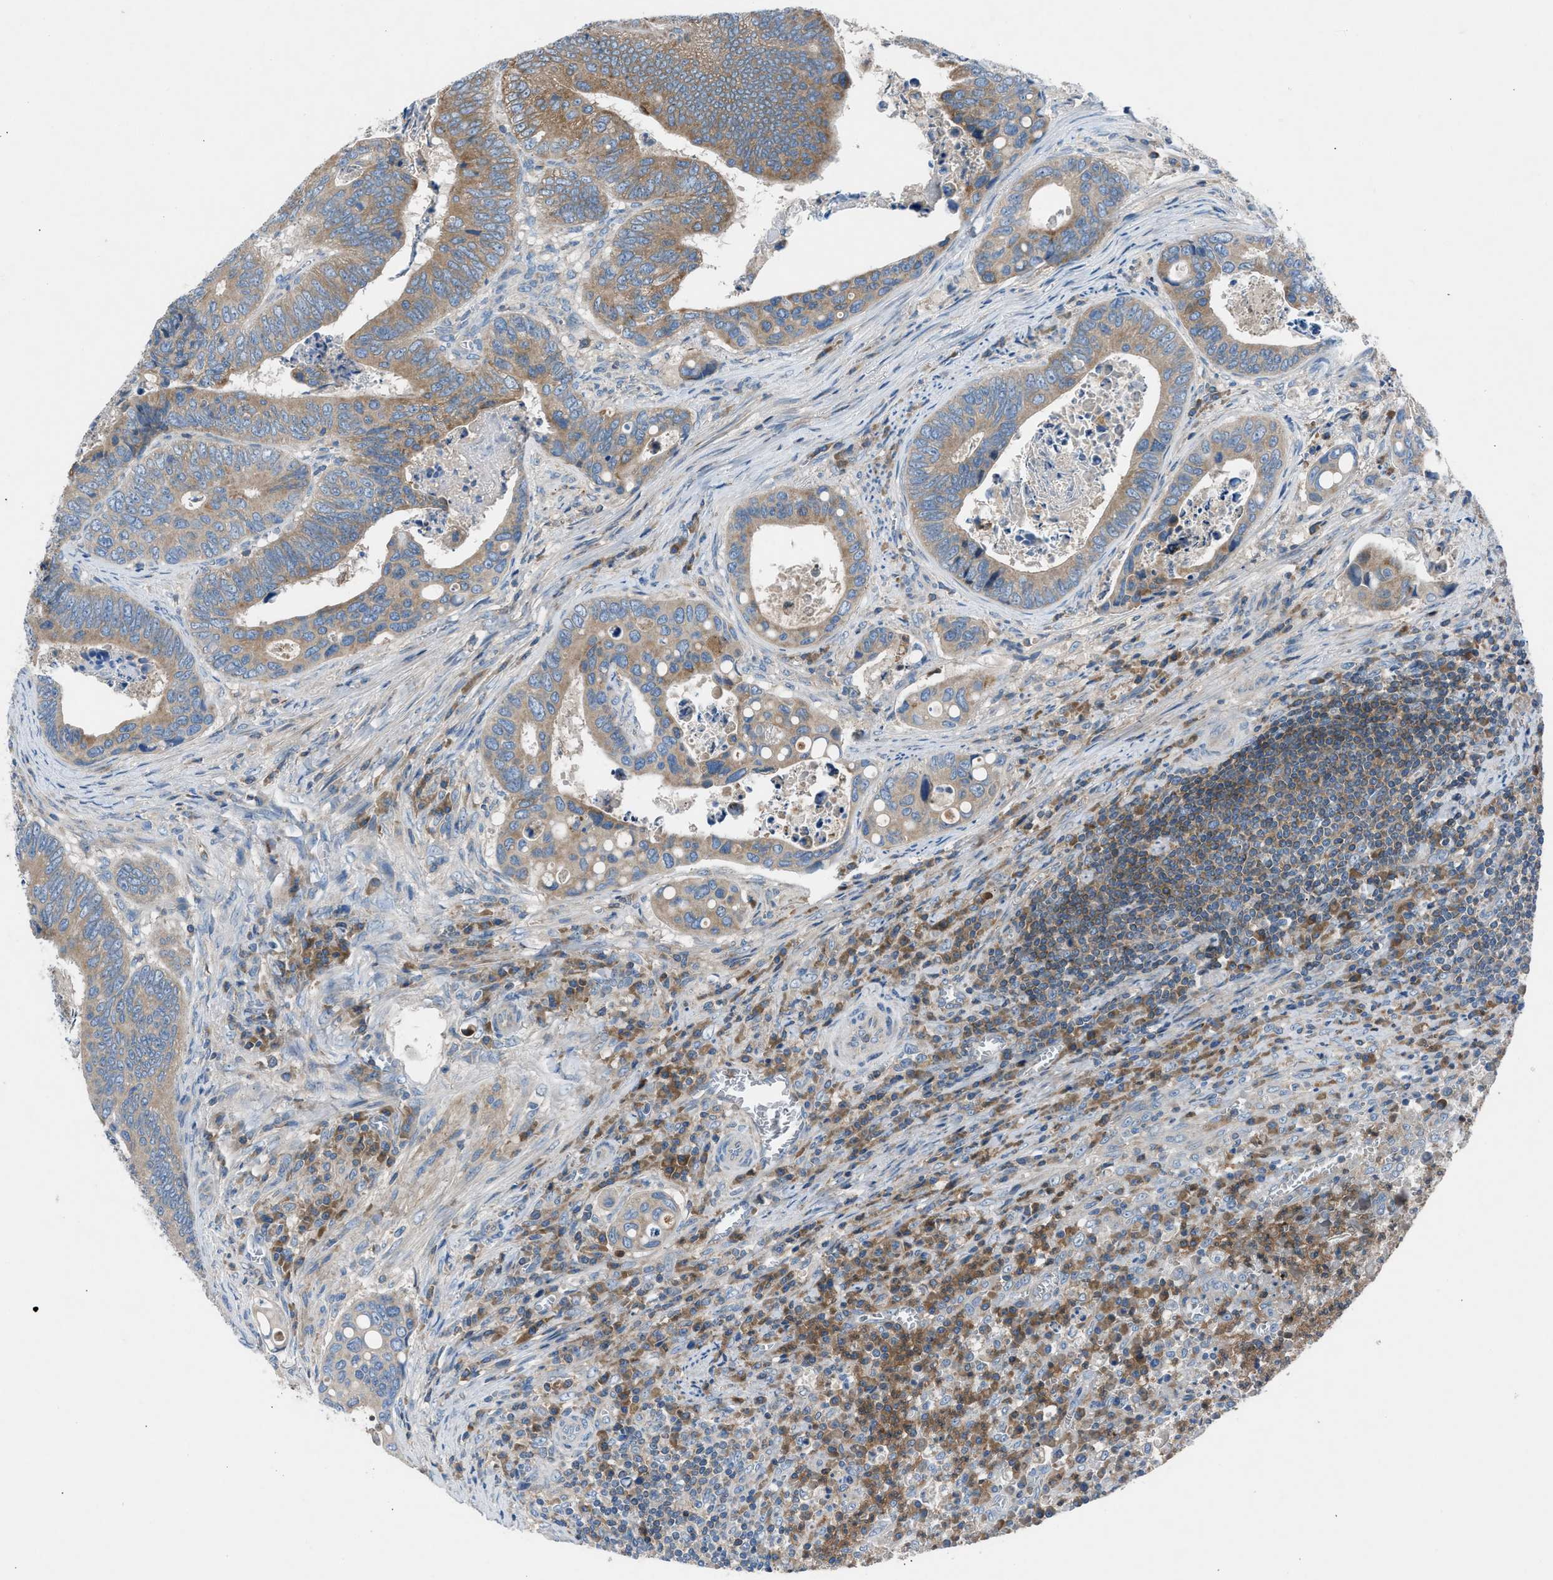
{"staining": {"intensity": "moderate", "quantity": ">75%", "location": "cytoplasmic/membranous"}, "tissue": "colorectal cancer", "cell_type": "Tumor cells", "image_type": "cancer", "snomed": [{"axis": "morphology", "description": "Inflammation, NOS"}, {"axis": "morphology", "description": "Adenocarcinoma, NOS"}, {"axis": "topography", "description": "Colon"}], "caption": "DAB (3,3'-diaminobenzidine) immunohistochemical staining of adenocarcinoma (colorectal) demonstrates moderate cytoplasmic/membranous protein expression in about >75% of tumor cells.", "gene": "GRK6", "patient": {"sex": "male", "age": 72}}